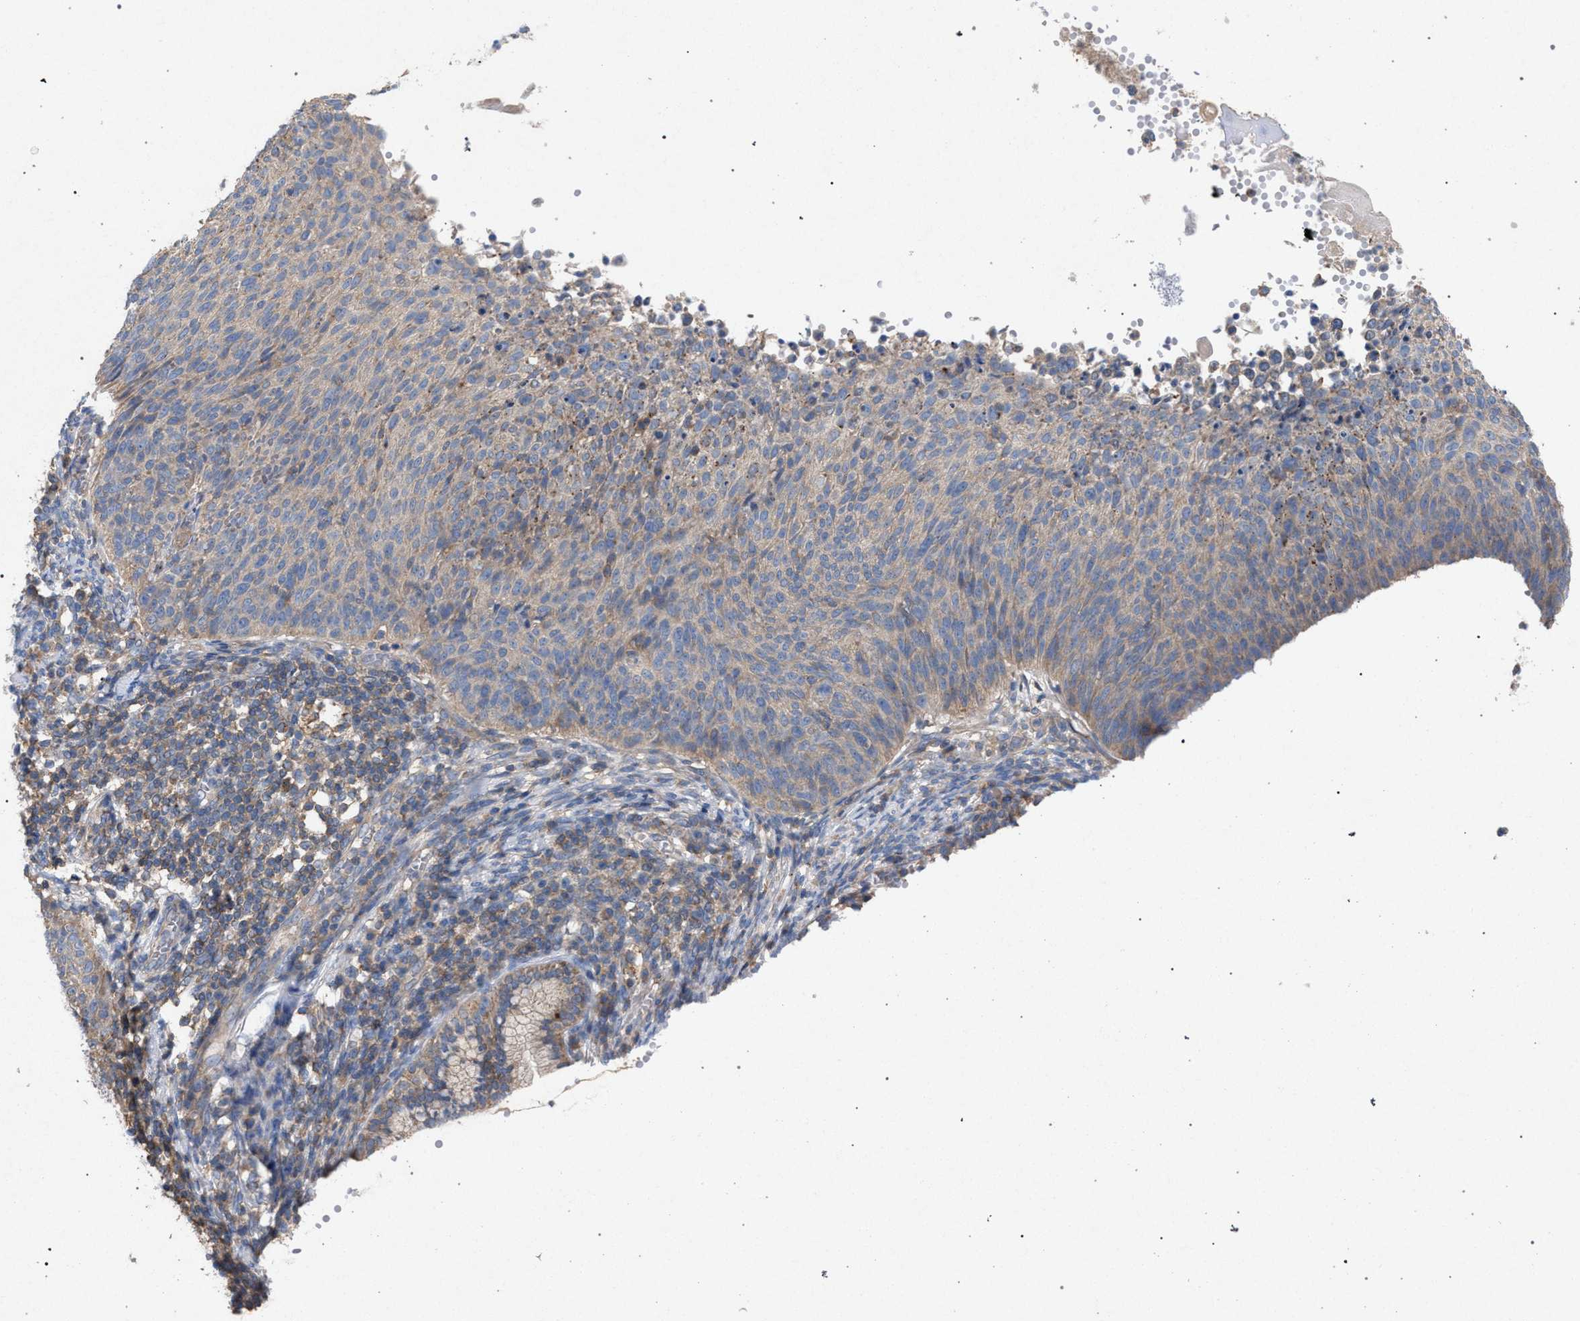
{"staining": {"intensity": "weak", "quantity": "<25%", "location": "cytoplasmic/membranous"}, "tissue": "cervical cancer", "cell_type": "Tumor cells", "image_type": "cancer", "snomed": [{"axis": "morphology", "description": "Squamous cell carcinoma, NOS"}, {"axis": "topography", "description": "Cervix"}], "caption": "Squamous cell carcinoma (cervical) was stained to show a protein in brown. There is no significant positivity in tumor cells.", "gene": "VPS13A", "patient": {"sex": "female", "age": 70}}